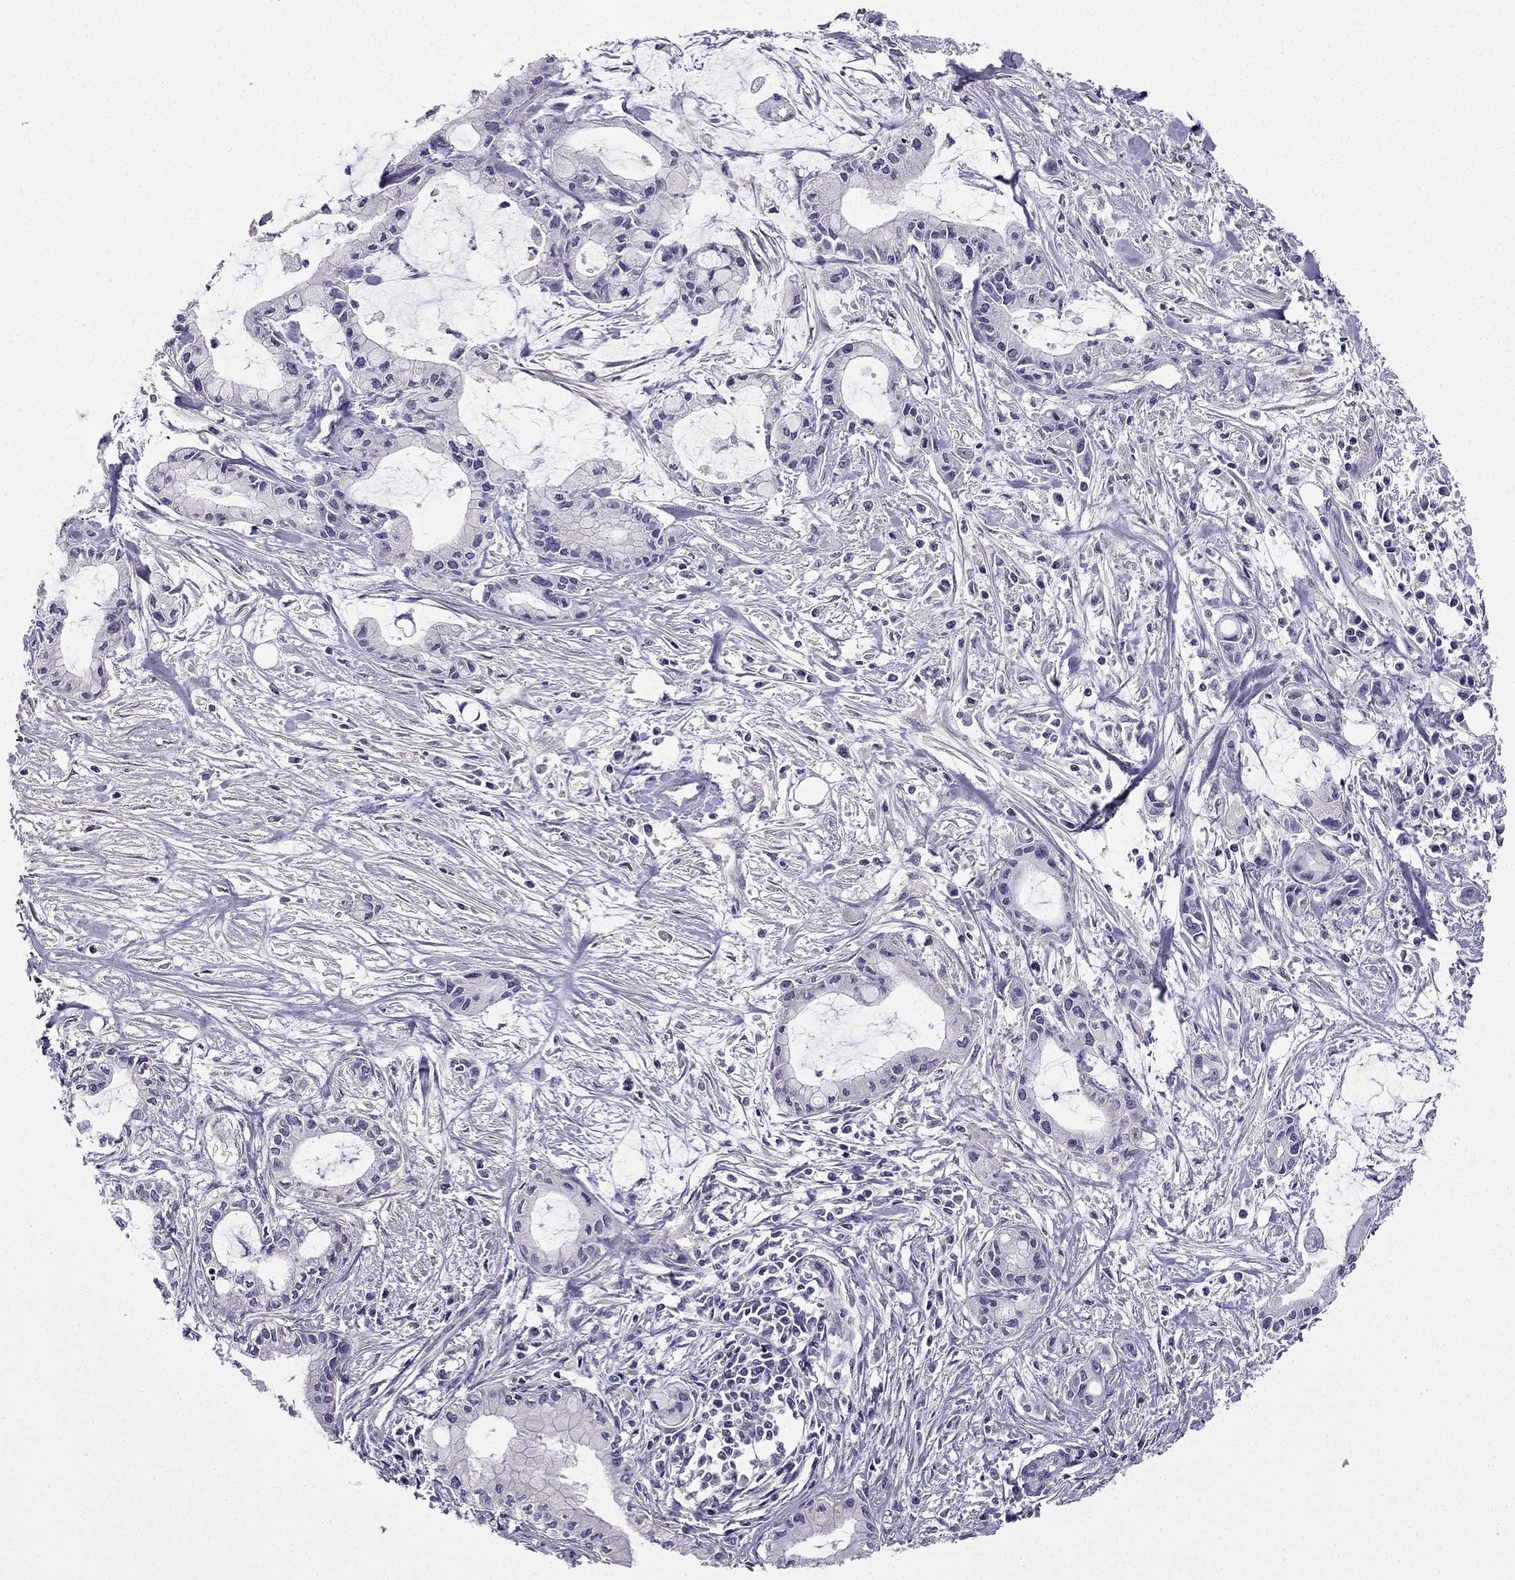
{"staining": {"intensity": "negative", "quantity": "none", "location": "none"}, "tissue": "pancreatic cancer", "cell_type": "Tumor cells", "image_type": "cancer", "snomed": [{"axis": "morphology", "description": "Adenocarcinoma, NOS"}, {"axis": "topography", "description": "Pancreas"}], "caption": "DAB immunohistochemical staining of pancreatic cancer demonstrates no significant positivity in tumor cells.", "gene": "SLC6A2", "patient": {"sex": "male", "age": 48}}